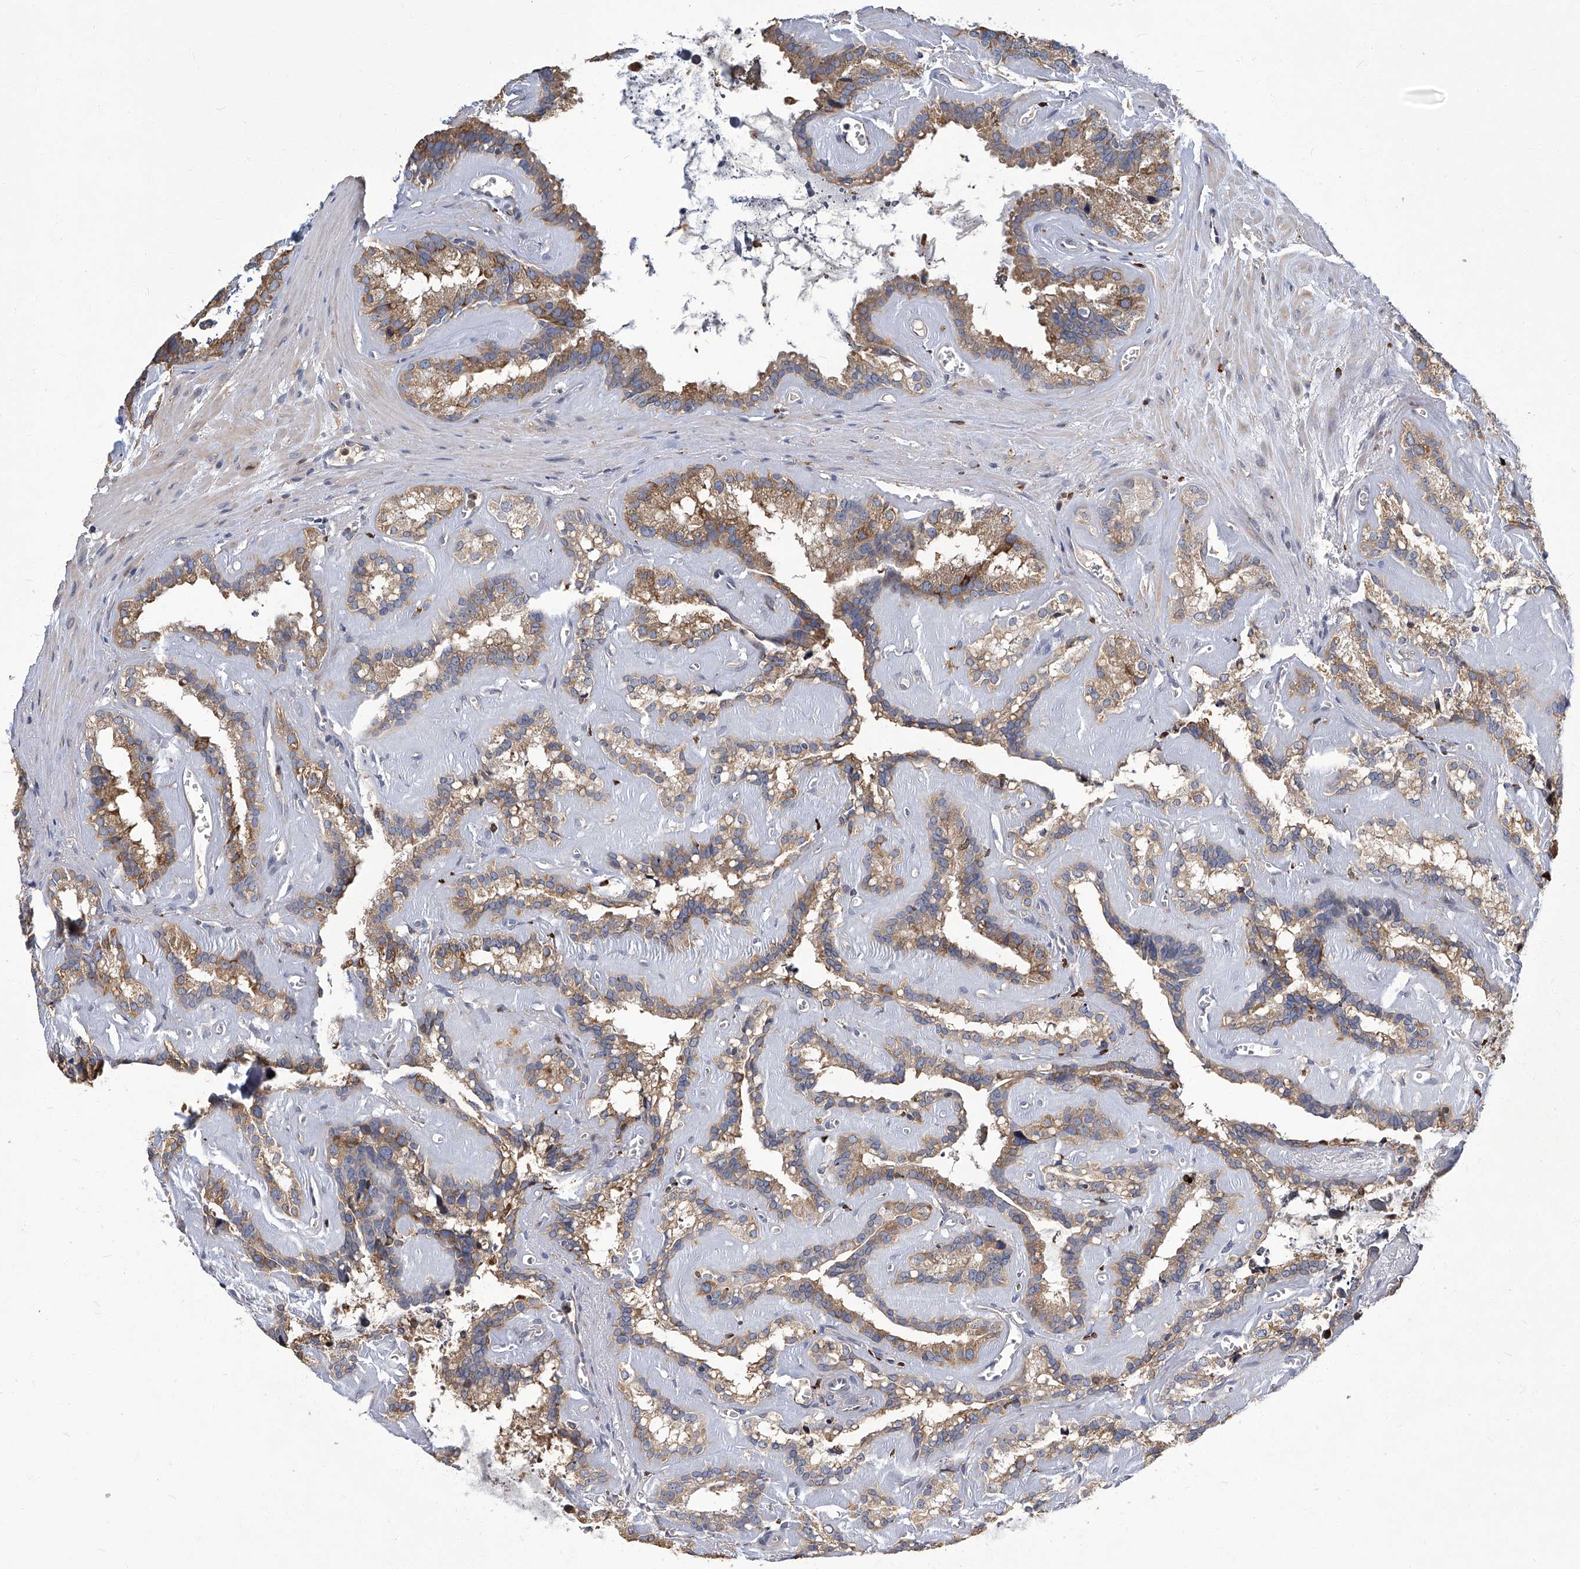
{"staining": {"intensity": "moderate", "quantity": ">75%", "location": "cytoplasmic/membranous"}, "tissue": "seminal vesicle", "cell_type": "Glandular cells", "image_type": "normal", "snomed": [{"axis": "morphology", "description": "Normal tissue, NOS"}, {"axis": "topography", "description": "Prostate"}, {"axis": "topography", "description": "Seminal veicle"}], "caption": "A medium amount of moderate cytoplasmic/membranous staining is appreciated in approximately >75% of glandular cells in unremarkable seminal vesicle. Immunohistochemistry (ihc) stains the protein in brown and the nuclei are stained blue.", "gene": "TGFBR1", "patient": {"sex": "male", "age": 59}}